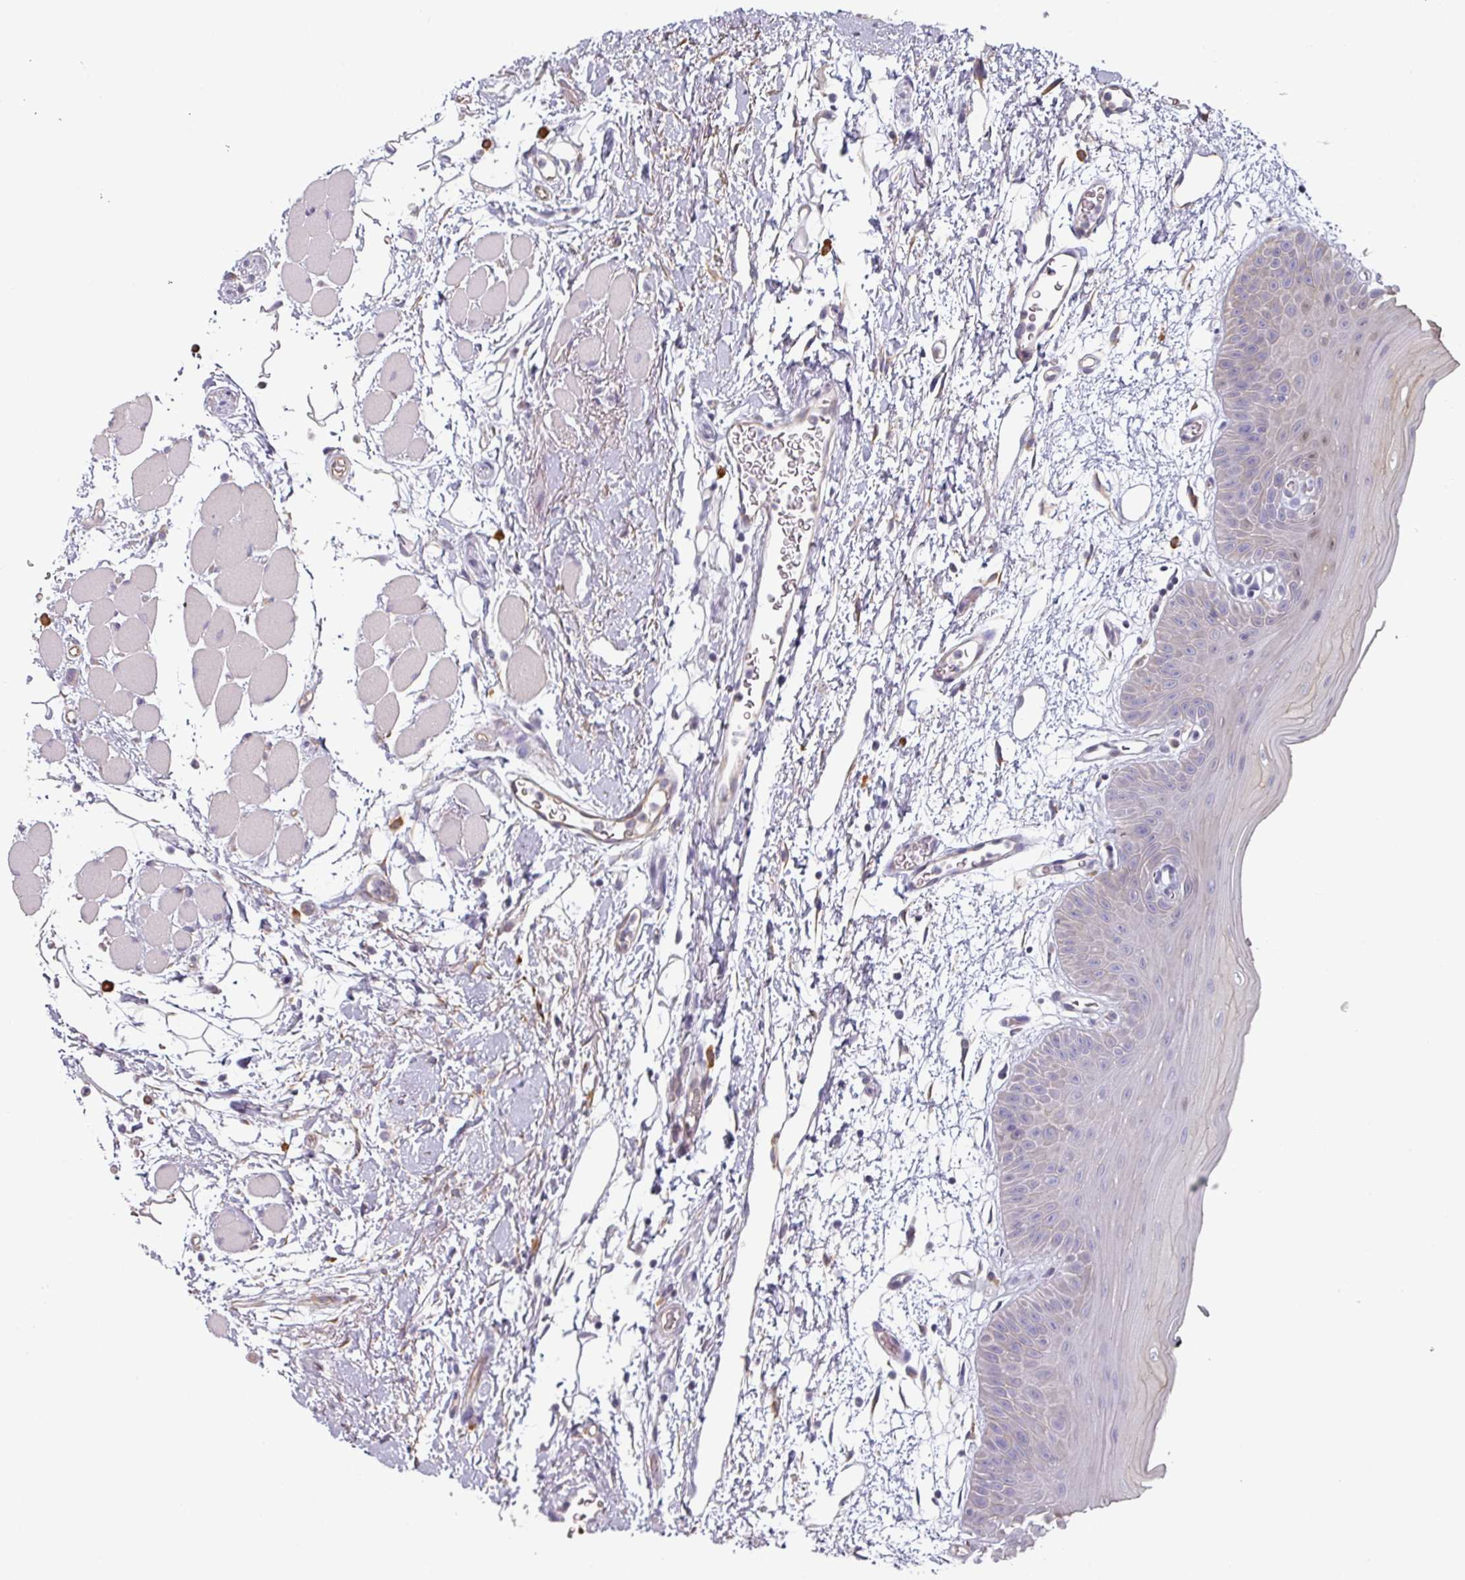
{"staining": {"intensity": "negative", "quantity": "none", "location": "none"}, "tissue": "oral mucosa", "cell_type": "Squamous epithelial cells", "image_type": "normal", "snomed": [{"axis": "morphology", "description": "Normal tissue, NOS"}, {"axis": "topography", "description": "Oral tissue"}, {"axis": "topography", "description": "Tounge, NOS"}], "caption": "High power microscopy photomicrograph of an IHC micrograph of unremarkable oral mucosa, revealing no significant expression in squamous epithelial cells. Nuclei are stained in blue.", "gene": "CEP78", "patient": {"sex": "female", "age": 59}}